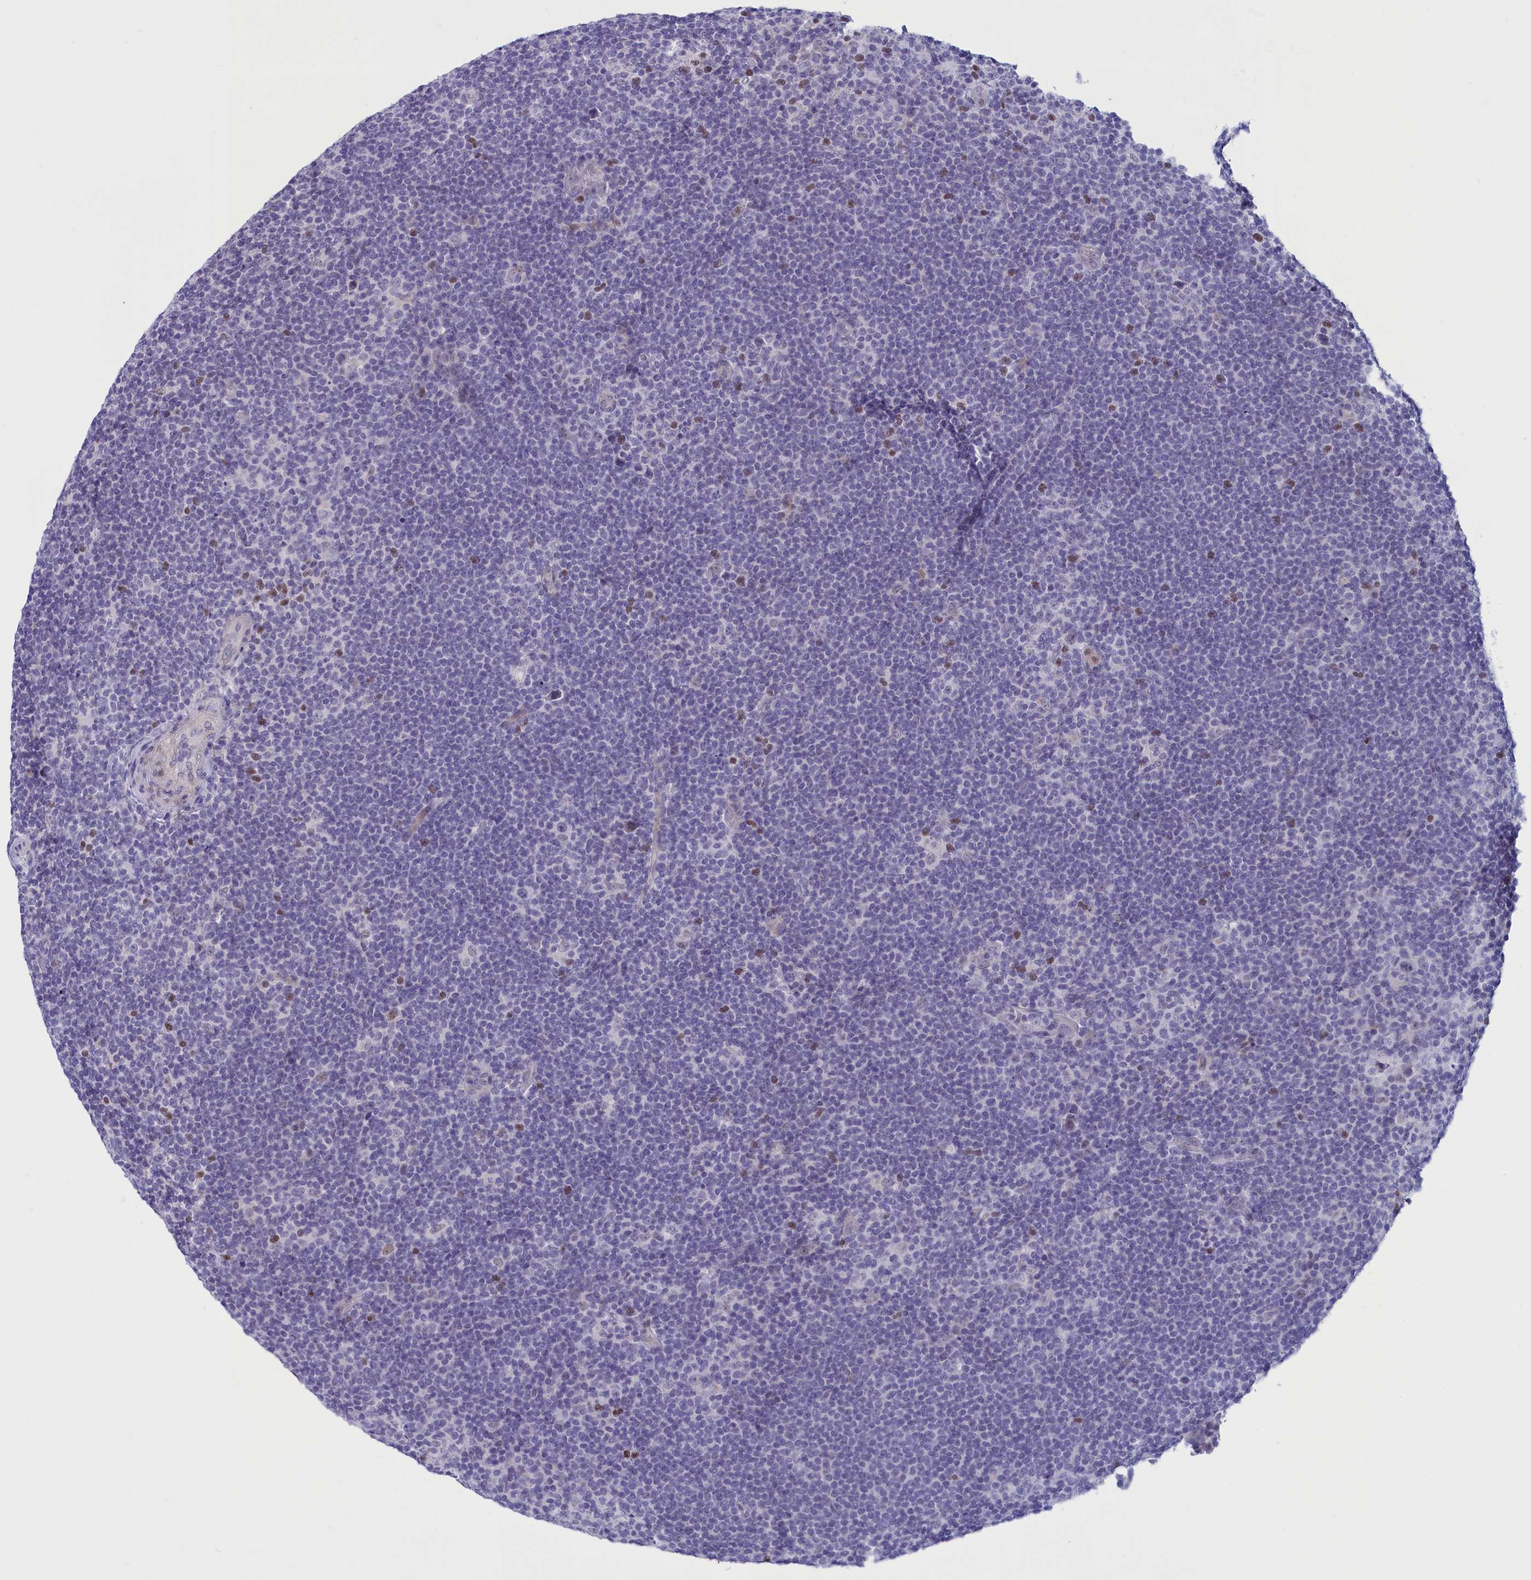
{"staining": {"intensity": "negative", "quantity": "none", "location": "none"}, "tissue": "lymphoma", "cell_type": "Tumor cells", "image_type": "cancer", "snomed": [{"axis": "morphology", "description": "Hodgkin's disease, NOS"}, {"axis": "topography", "description": "Lymph node"}], "caption": "Hodgkin's disease was stained to show a protein in brown. There is no significant staining in tumor cells. Nuclei are stained in blue.", "gene": "ELOA2", "patient": {"sex": "female", "age": 57}}